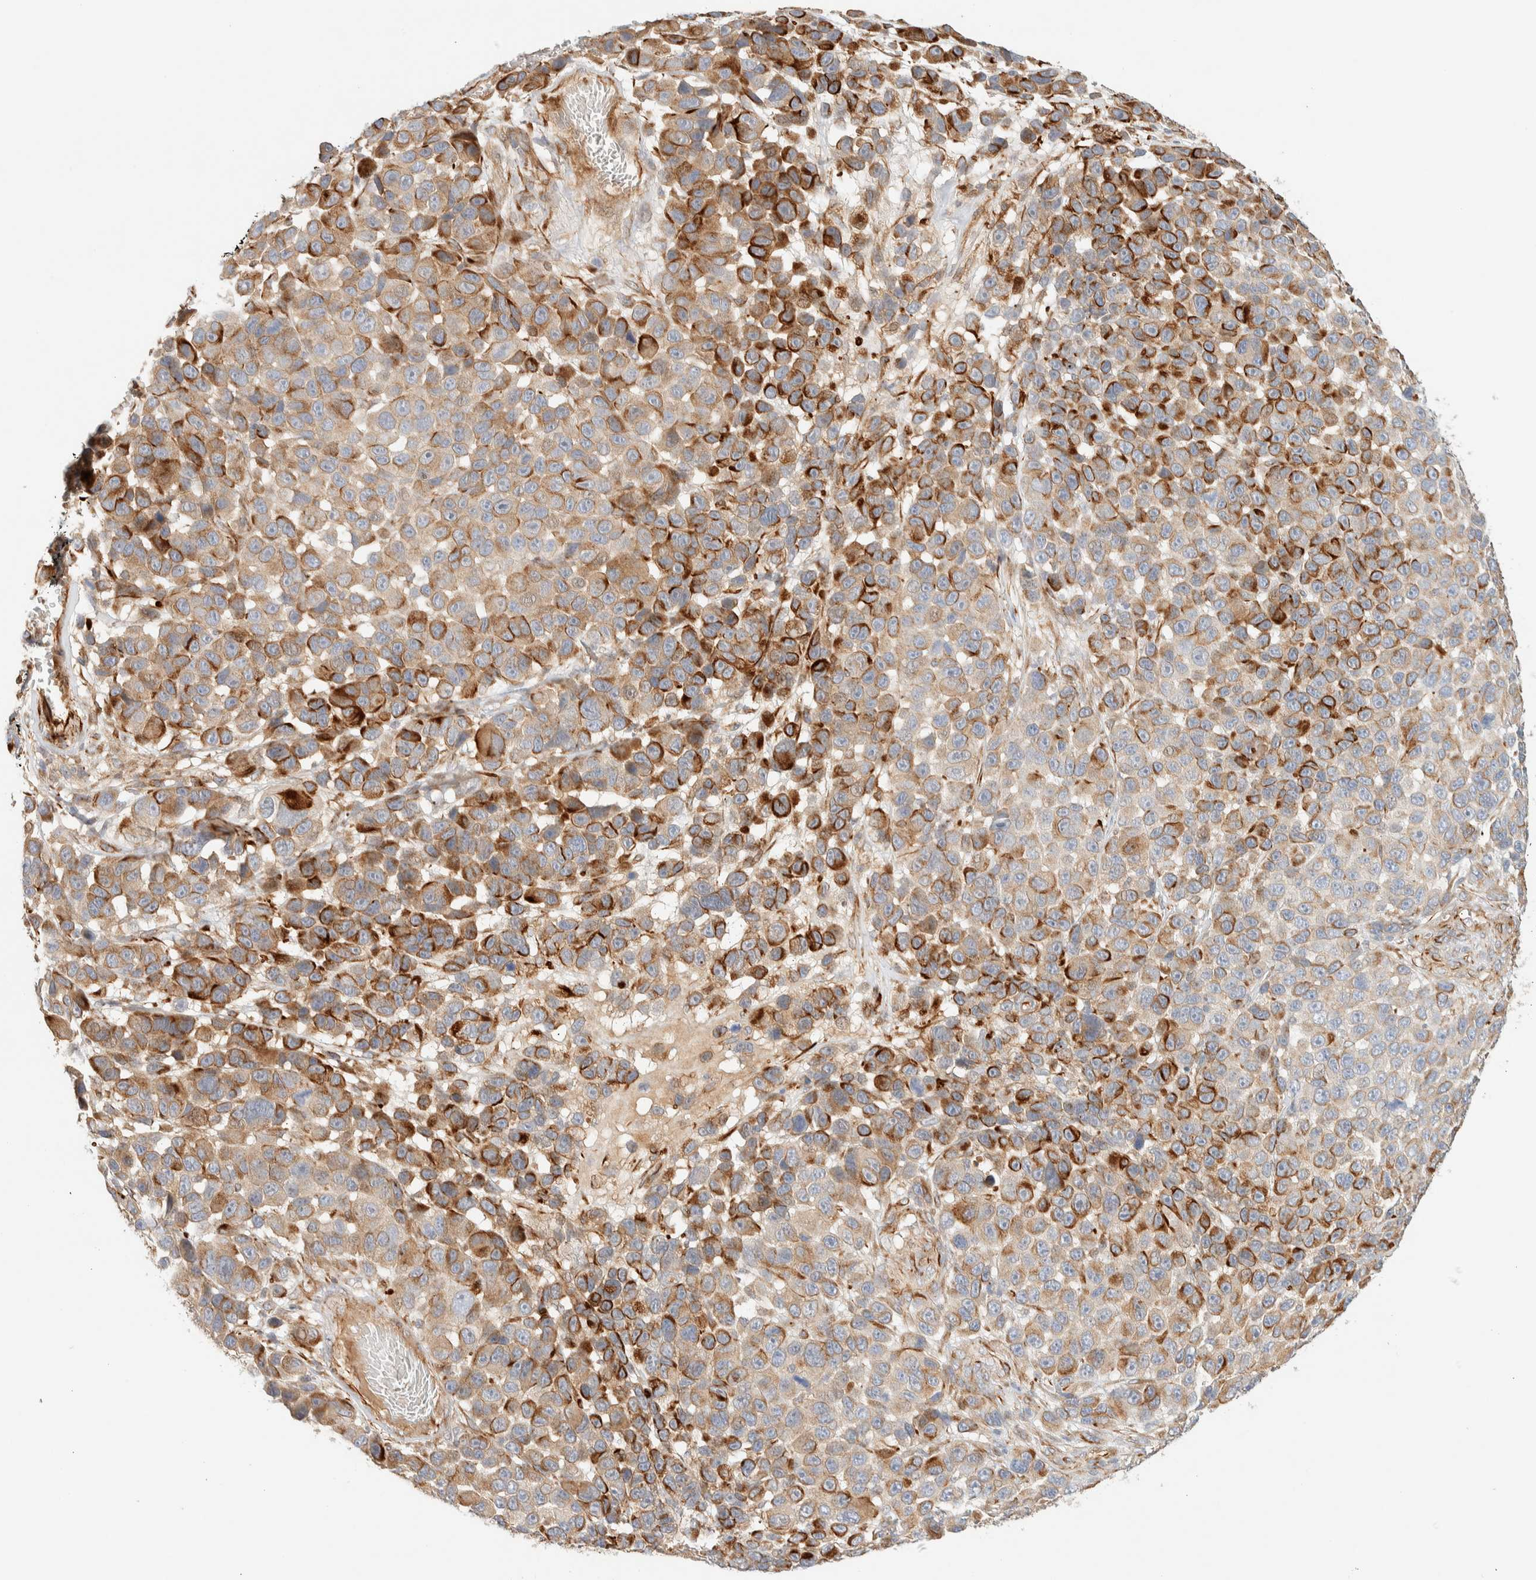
{"staining": {"intensity": "moderate", "quantity": ">75%", "location": "cytoplasmic/membranous"}, "tissue": "melanoma", "cell_type": "Tumor cells", "image_type": "cancer", "snomed": [{"axis": "morphology", "description": "Malignant melanoma, NOS"}, {"axis": "topography", "description": "Skin"}], "caption": "A histopathology image of human melanoma stained for a protein demonstrates moderate cytoplasmic/membranous brown staining in tumor cells.", "gene": "FAT1", "patient": {"sex": "male", "age": 53}}